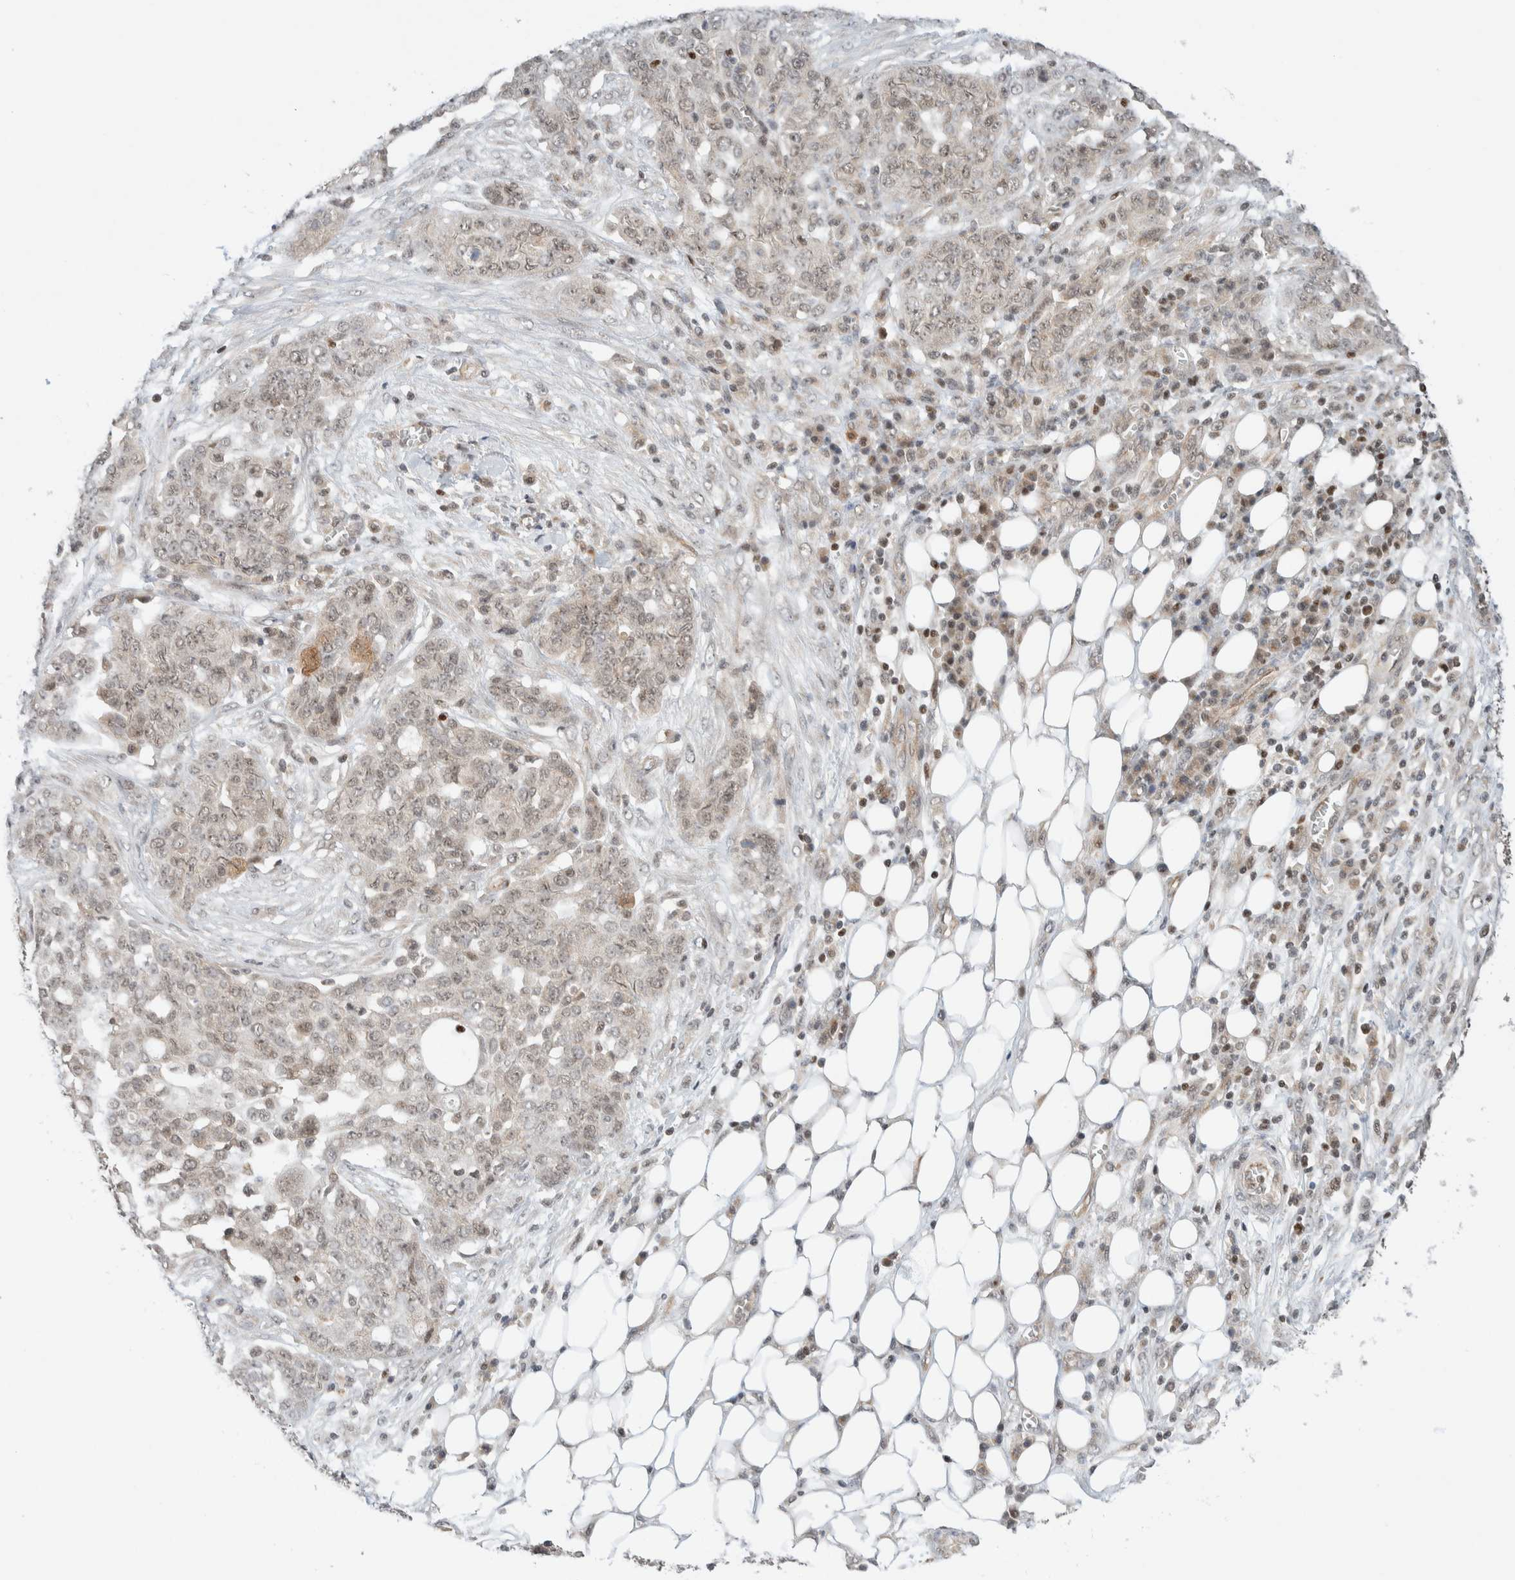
{"staining": {"intensity": "weak", "quantity": "25%-75%", "location": "nuclear"}, "tissue": "ovarian cancer", "cell_type": "Tumor cells", "image_type": "cancer", "snomed": [{"axis": "morphology", "description": "Cystadenocarcinoma, serous, NOS"}, {"axis": "topography", "description": "Soft tissue"}, {"axis": "topography", "description": "Ovary"}], "caption": "The photomicrograph displays staining of ovarian cancer (serous cystadenocarcinoma), revealing weak nuclear protein expression (brown color) within tumor cells. (Brightfield microscopy of DAB IHC at high magnification).", "gene": "C8orf76", "patient": {"sex": "female", "age": 57}}